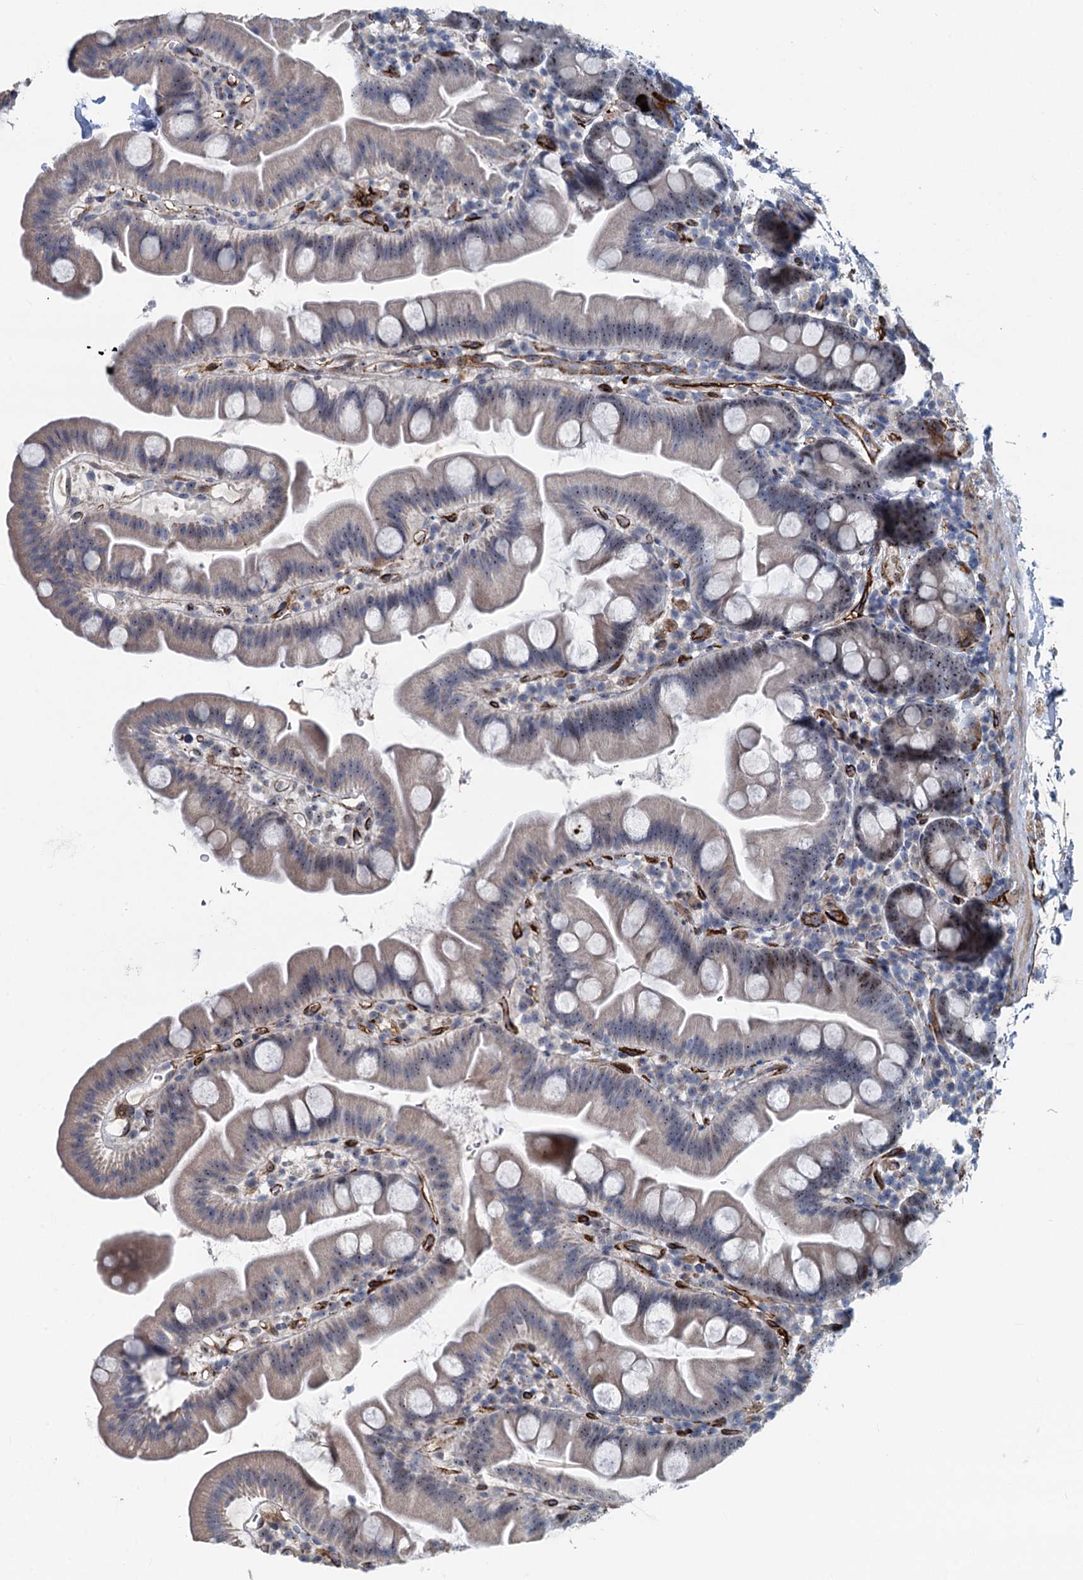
{"staining": {"intensity": "strong", "quantity": "<25%", "location": "cytoplasmic/membranous,nuclear"}, "tissue": "small intestine", "cell_type": "Glandular cells", "image_type": "normal", "snomed": [{"axis": "morphology", "description": "Normal tissue, NOS"}, {"axis": "topography", "description": "Small intestine"}], "caption": "Small intestine stained for a protein displays strong cytoplasmic/membranous,nuclear positivity in glandular cells. The staining is performed using DAB brown chromogen to label protein expression. The nuclei are counter-stained blue using hematoxylin.", "gene": "ASXL3", "patient": {"sex": "female", "age": 68}}